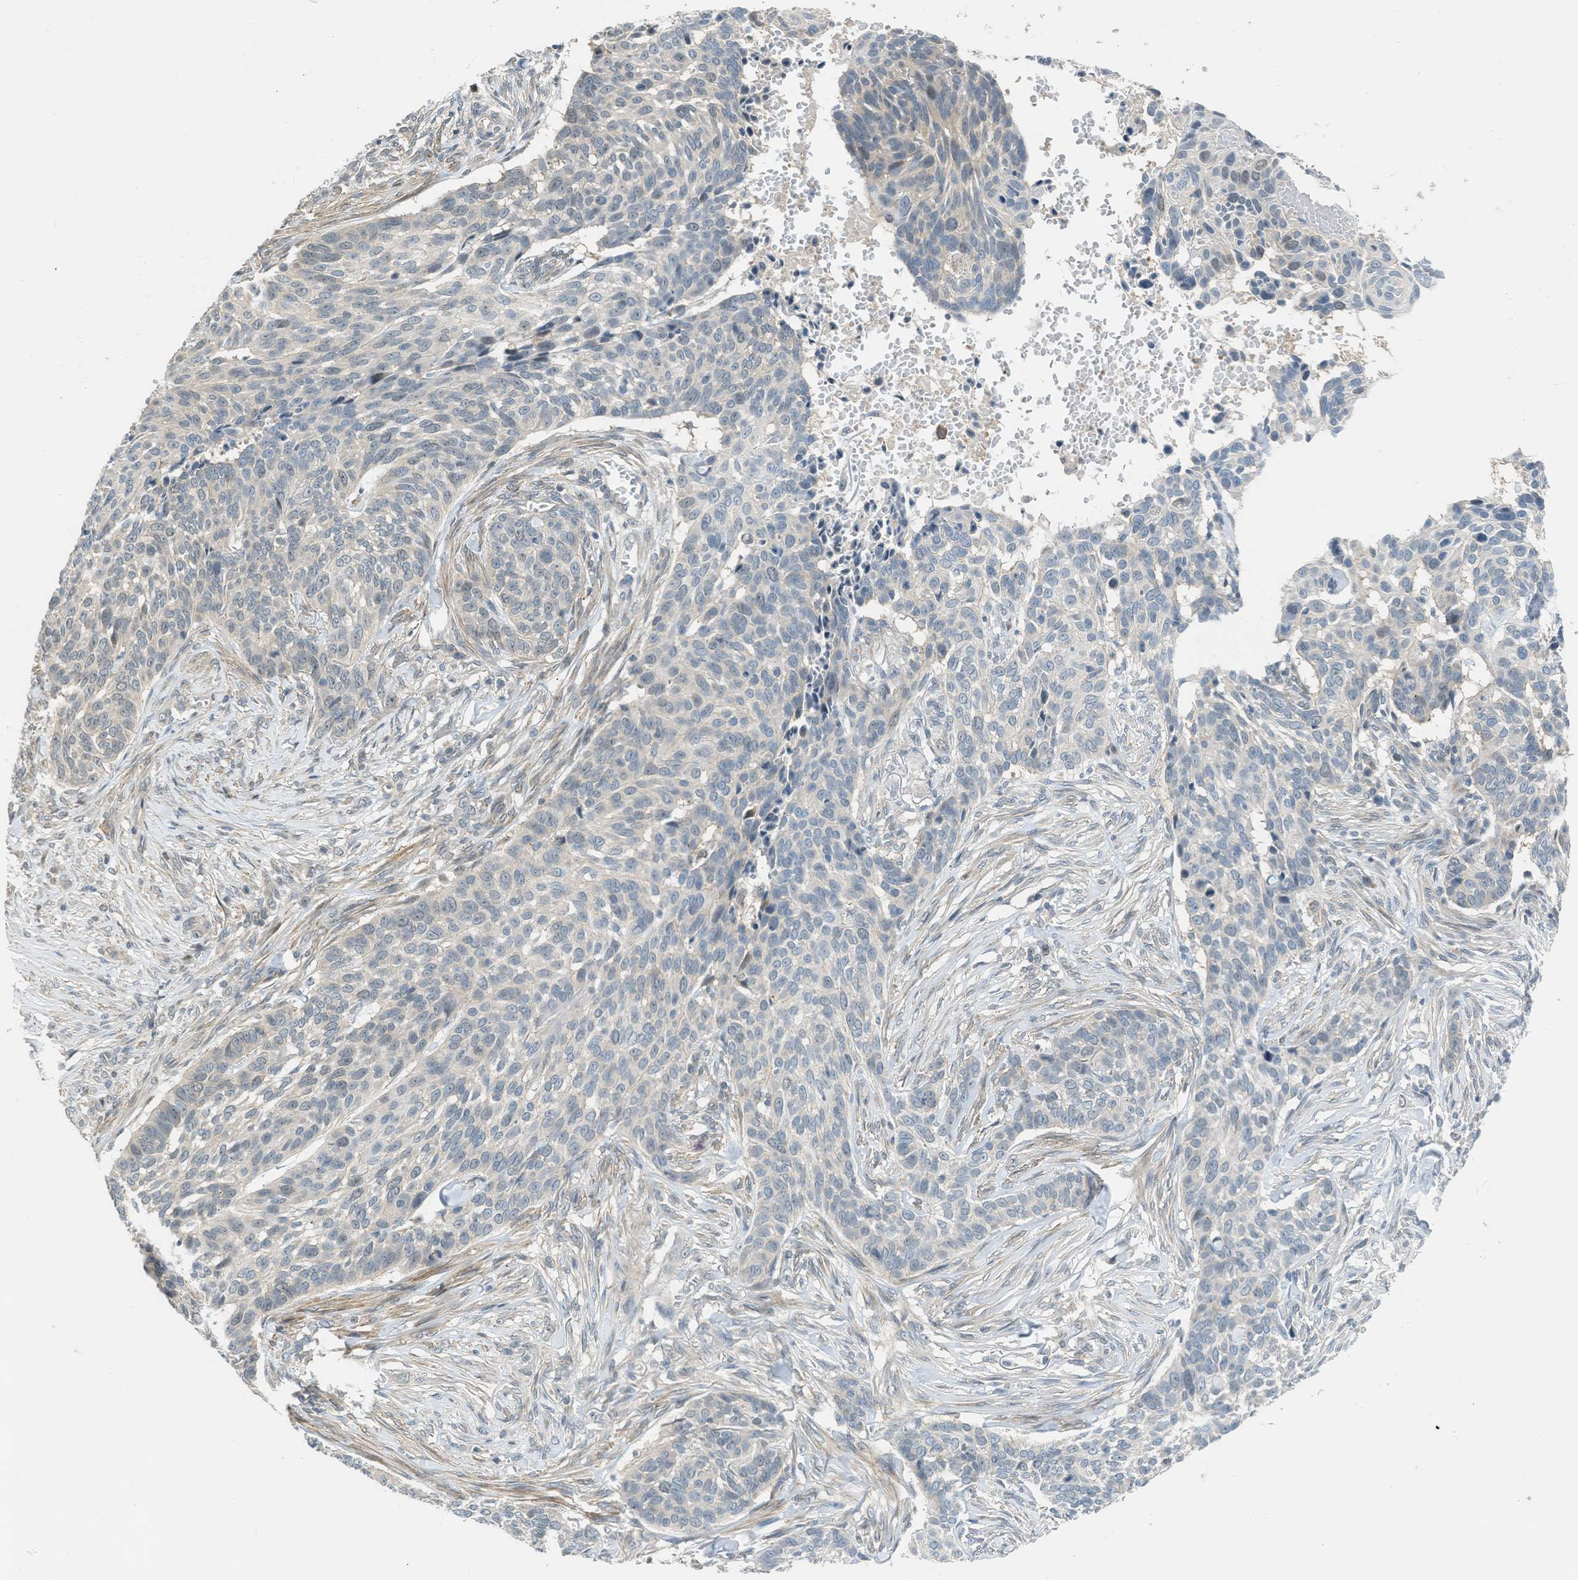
{"staining": {"intensity": "negative", "quantity": "none", "location": "none"}, "tissue": "skin cancer", "cell_type": "Tumor cells", "image_type": "cancer", "snomed": [{"axis": "morphology", "description": "Basal cell carcinoma"}, {"axis": "topography", "description": "Skin"}], "caption": "Skin cancer (basal cell carcinoma) was stained to show a protein in brown. There is no significant expression in tumor cells. (DAB IHC visualized using brightfield microscopy, high magnification).", "gene": "TTBK2", "patient": {"sex": "male", "age": 85}}